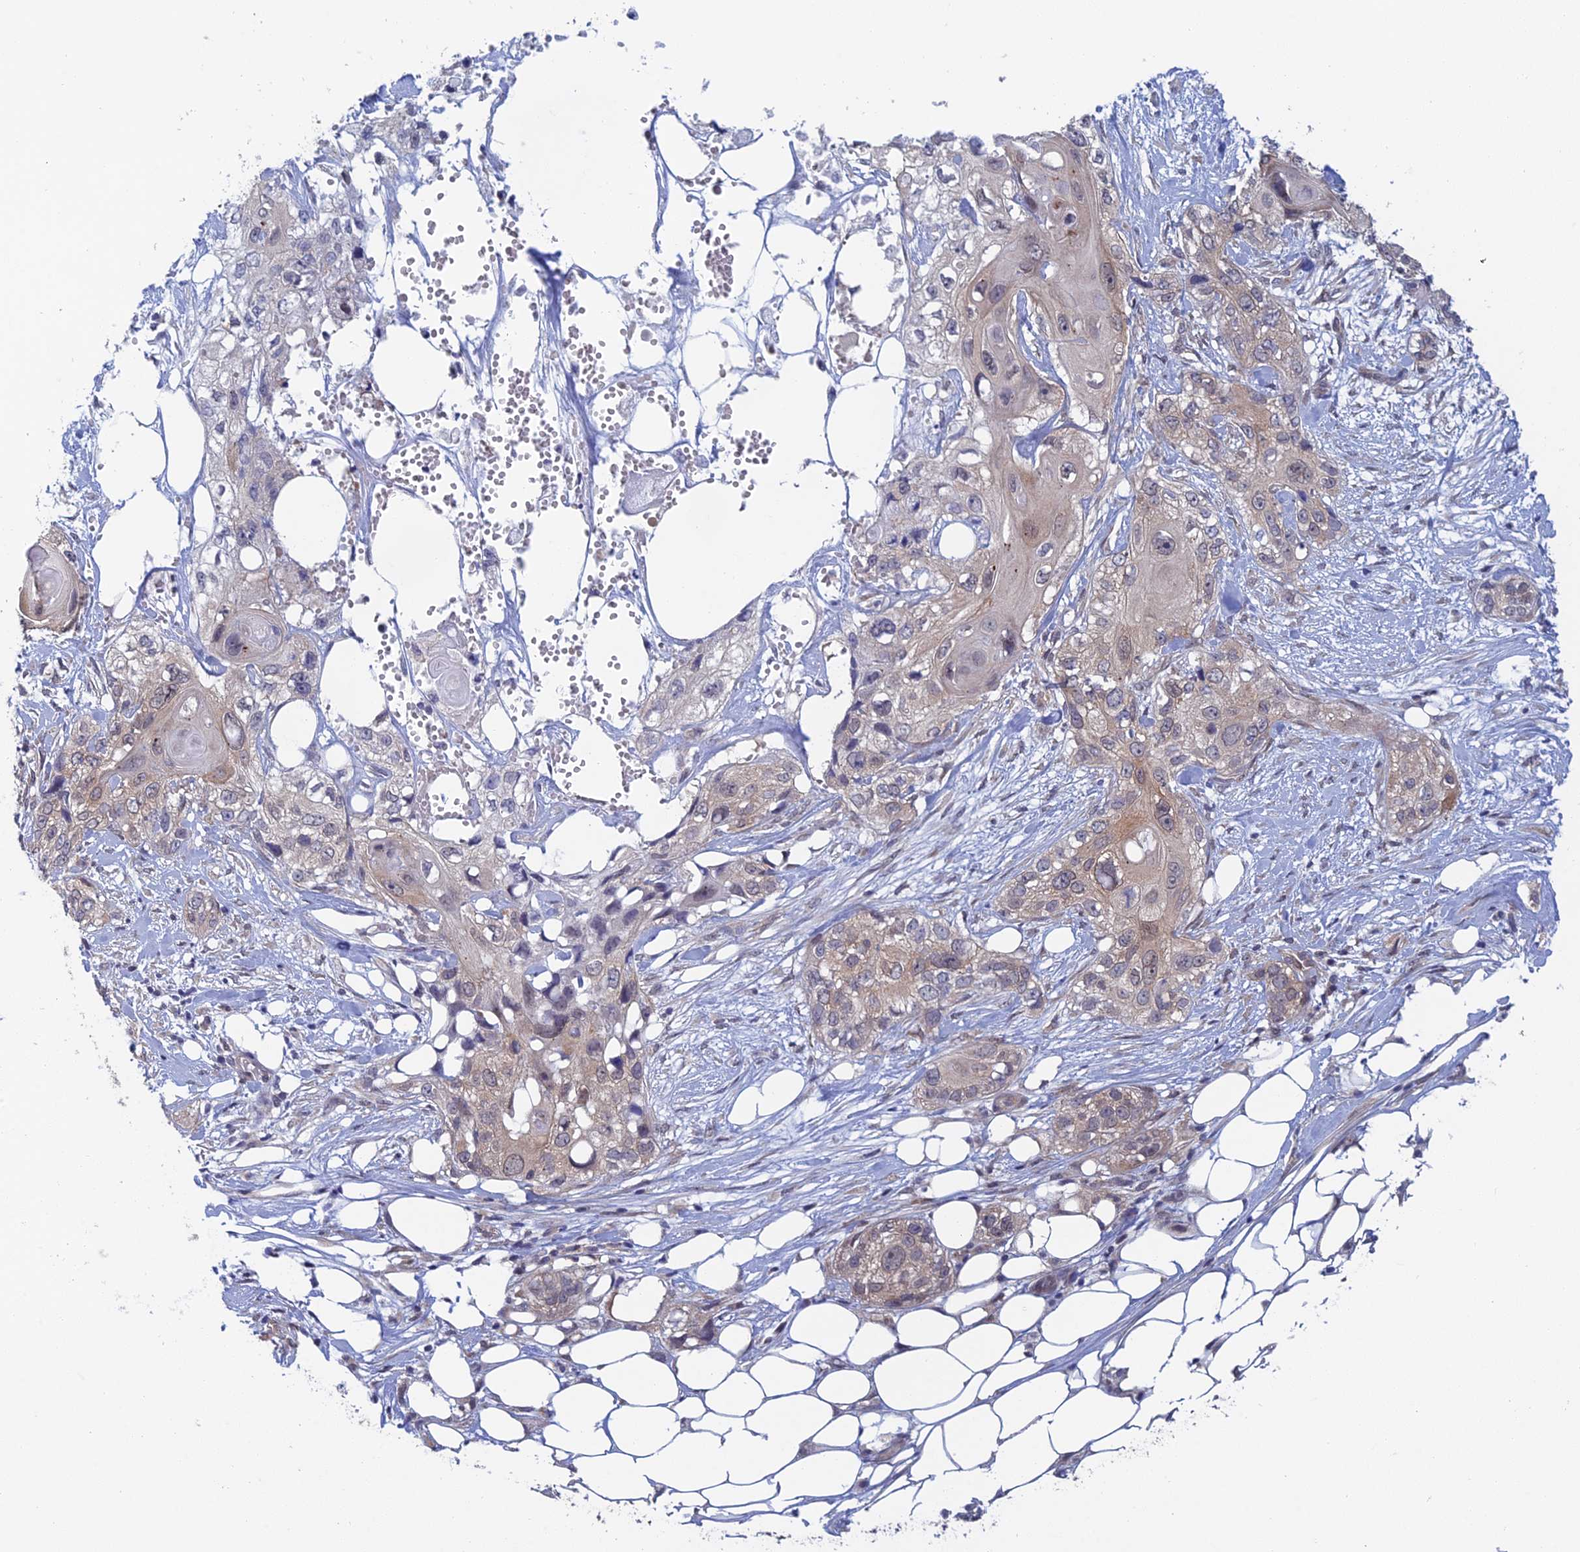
{"staining": {"intensity": "weak", "quantity": "25%-75%", "location": "cytoplasmic/membranous"}, "tissue": "skin cancer", "cell_type": "Tumor cells", "image_type": "cancer", "snomed": [{"axis": "morphology", "description": "Normal tissue, NOS"}, {"axis": "morphology", "description": "Squamous cell carcinoma, NOS"}, {"axis": "topography", "description": "Skin"}], "caption": "Approximately 25%-75% of tumor cells in skin cancer demonstrate weak cytoplasmic/membranous protein expression as visualized by brown immunohistochemical staining.", "gene": "SRA1", "patient": {"sex": "male", "age": 72}}